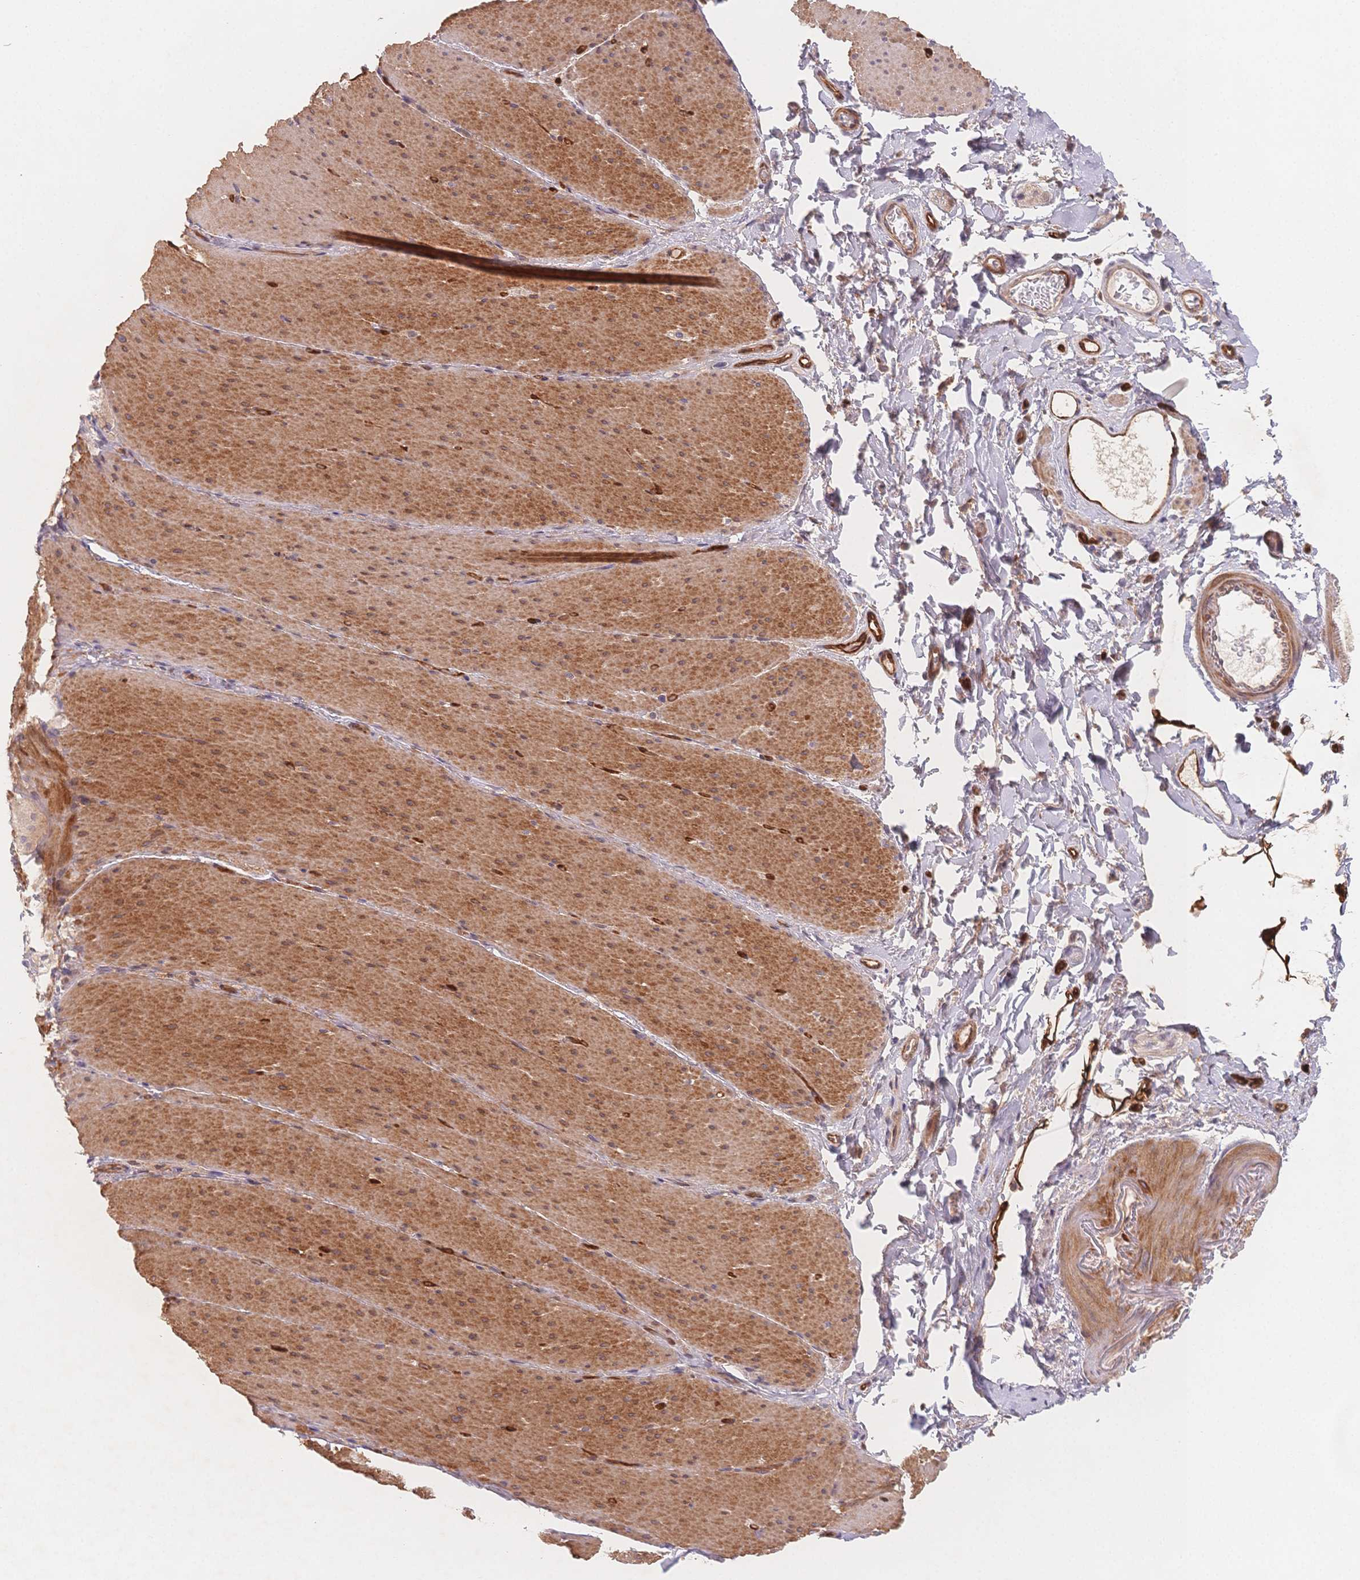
{"staining": {"intensity": "moderate", "quantity": "25%-75%", "location": "cytoplasmic/membranous"}, "tissue": "smooth muscle", "cell_type": "Smooth muscle cells", "image_type": "normal", "snomed": [{"axis": "morphology", "description": "Normal tissue, NOS"}, {"axis": "topography", "description": "Smooth muscle"}, {"axis": "topography", "description": "Colon"}], "caption": "Normal smooth muscle was stained to show a protein in brown. There is medium levels of moderate cytoplasmic/membranous expression in about 25%-75% of smooth muscle cells. The protein is stained brown, and the nuclei are stained in blue (DAB (3,3'-diaminobenzidine) IHC with brightfield microscopy, high magnification).", "gene": "C12orf75", "patient": {"sex": "male", "age": 73}}